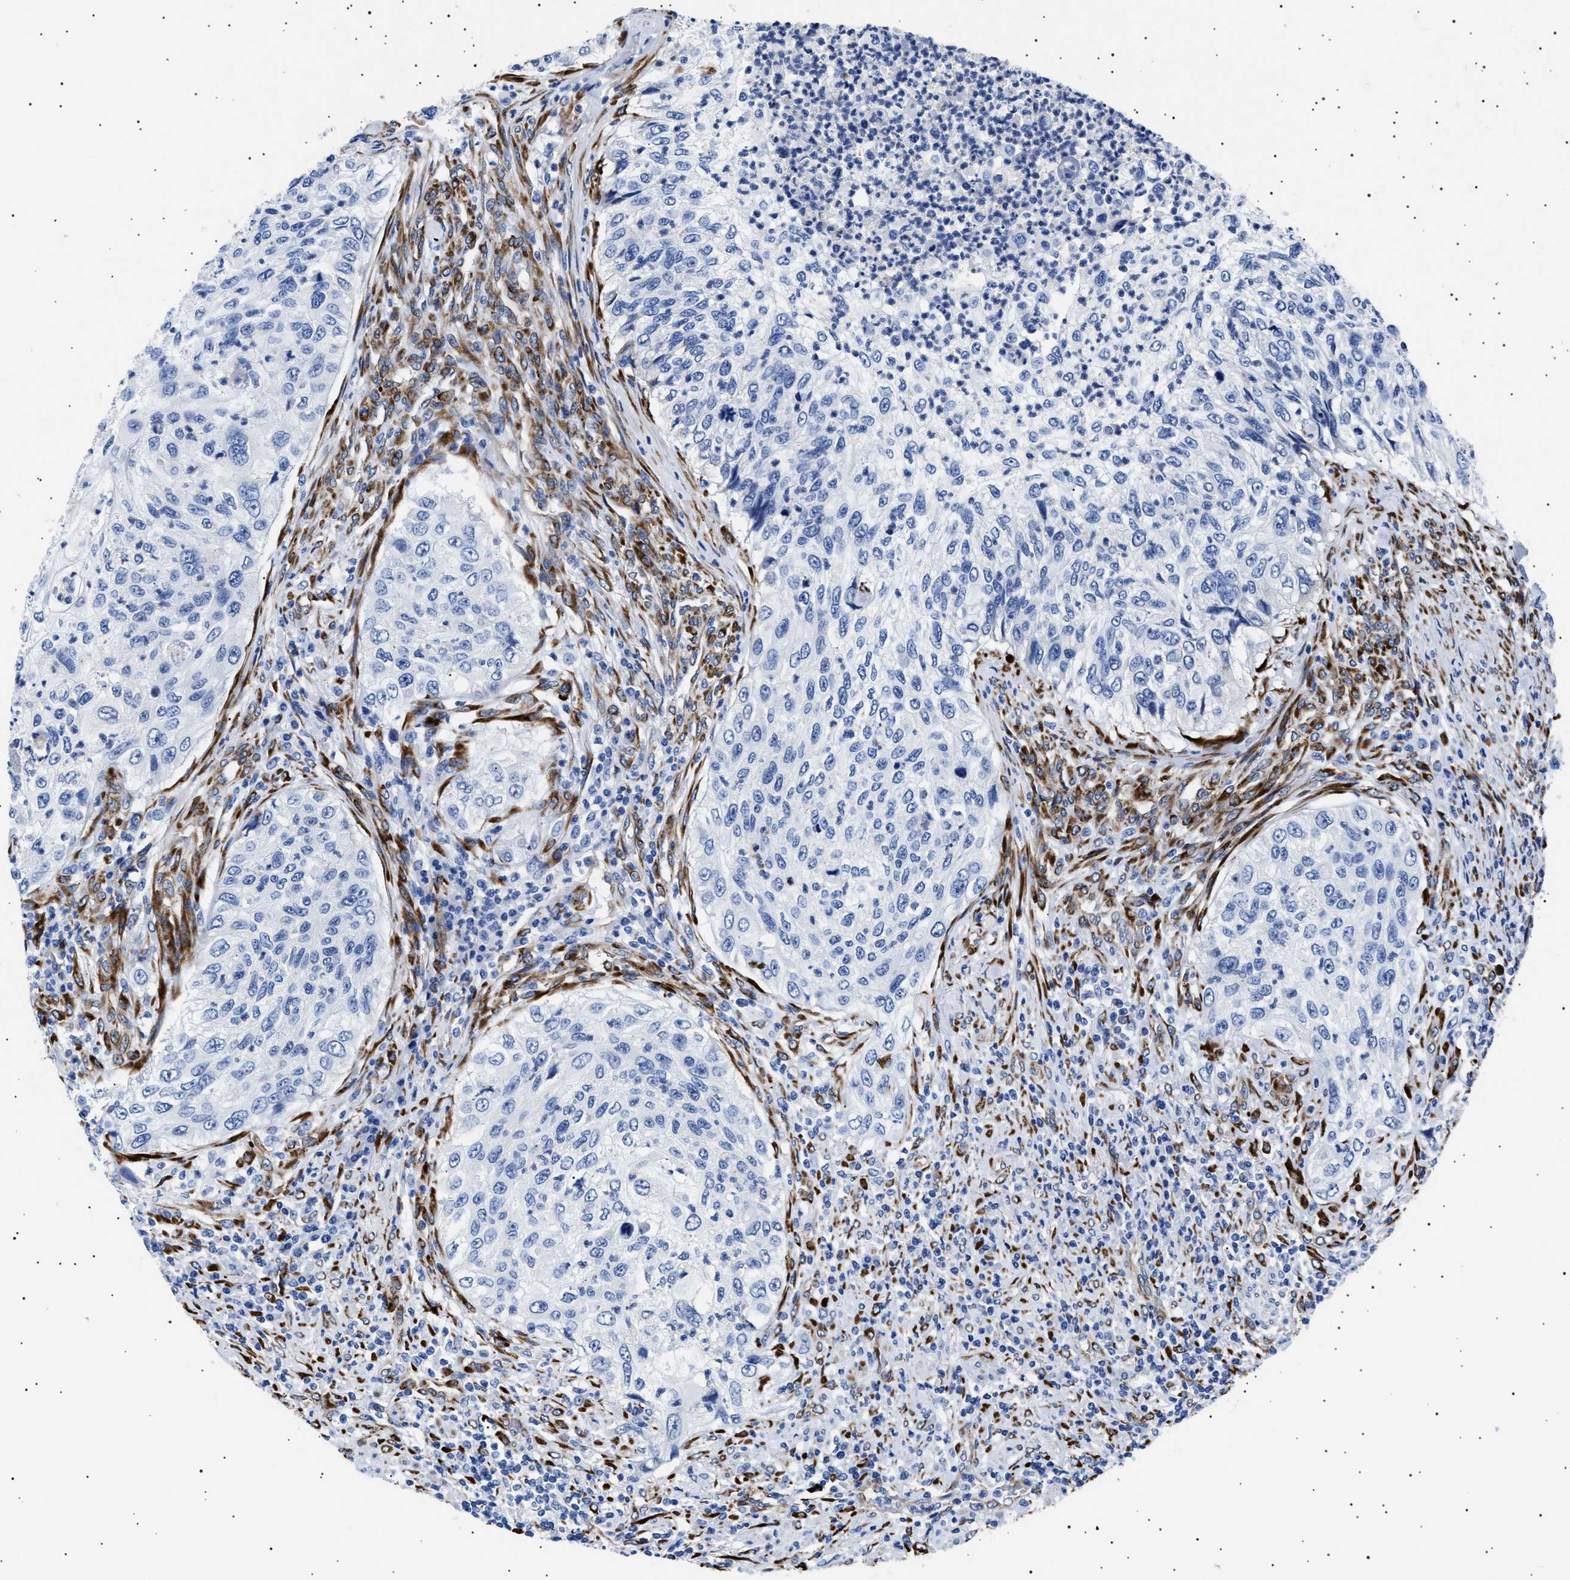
{"staining": {"intensity": "negative", "quantity": "none", "location": "none"}, "tissue": "urothelial cancer", "cell_type": "Tumor cells", "image_type": "cancer", "snomed": [{"axis": "morphology", "description": "Urothelial carcinoma, High grade"}, {"axis": "topography", "description": "Urinary bladder"}], "caption": "DAB (3,3'-diaminobenzidine) immunohistochemical staining of human urothelial cancer exhibits no significant positivity in tumor cells. The staining is performed using DAB brown chromogen with nuclei counter-stained in using hematoxylin.", "gene": "HEMGN", "patient": {"sex": "female", "age": 60}}